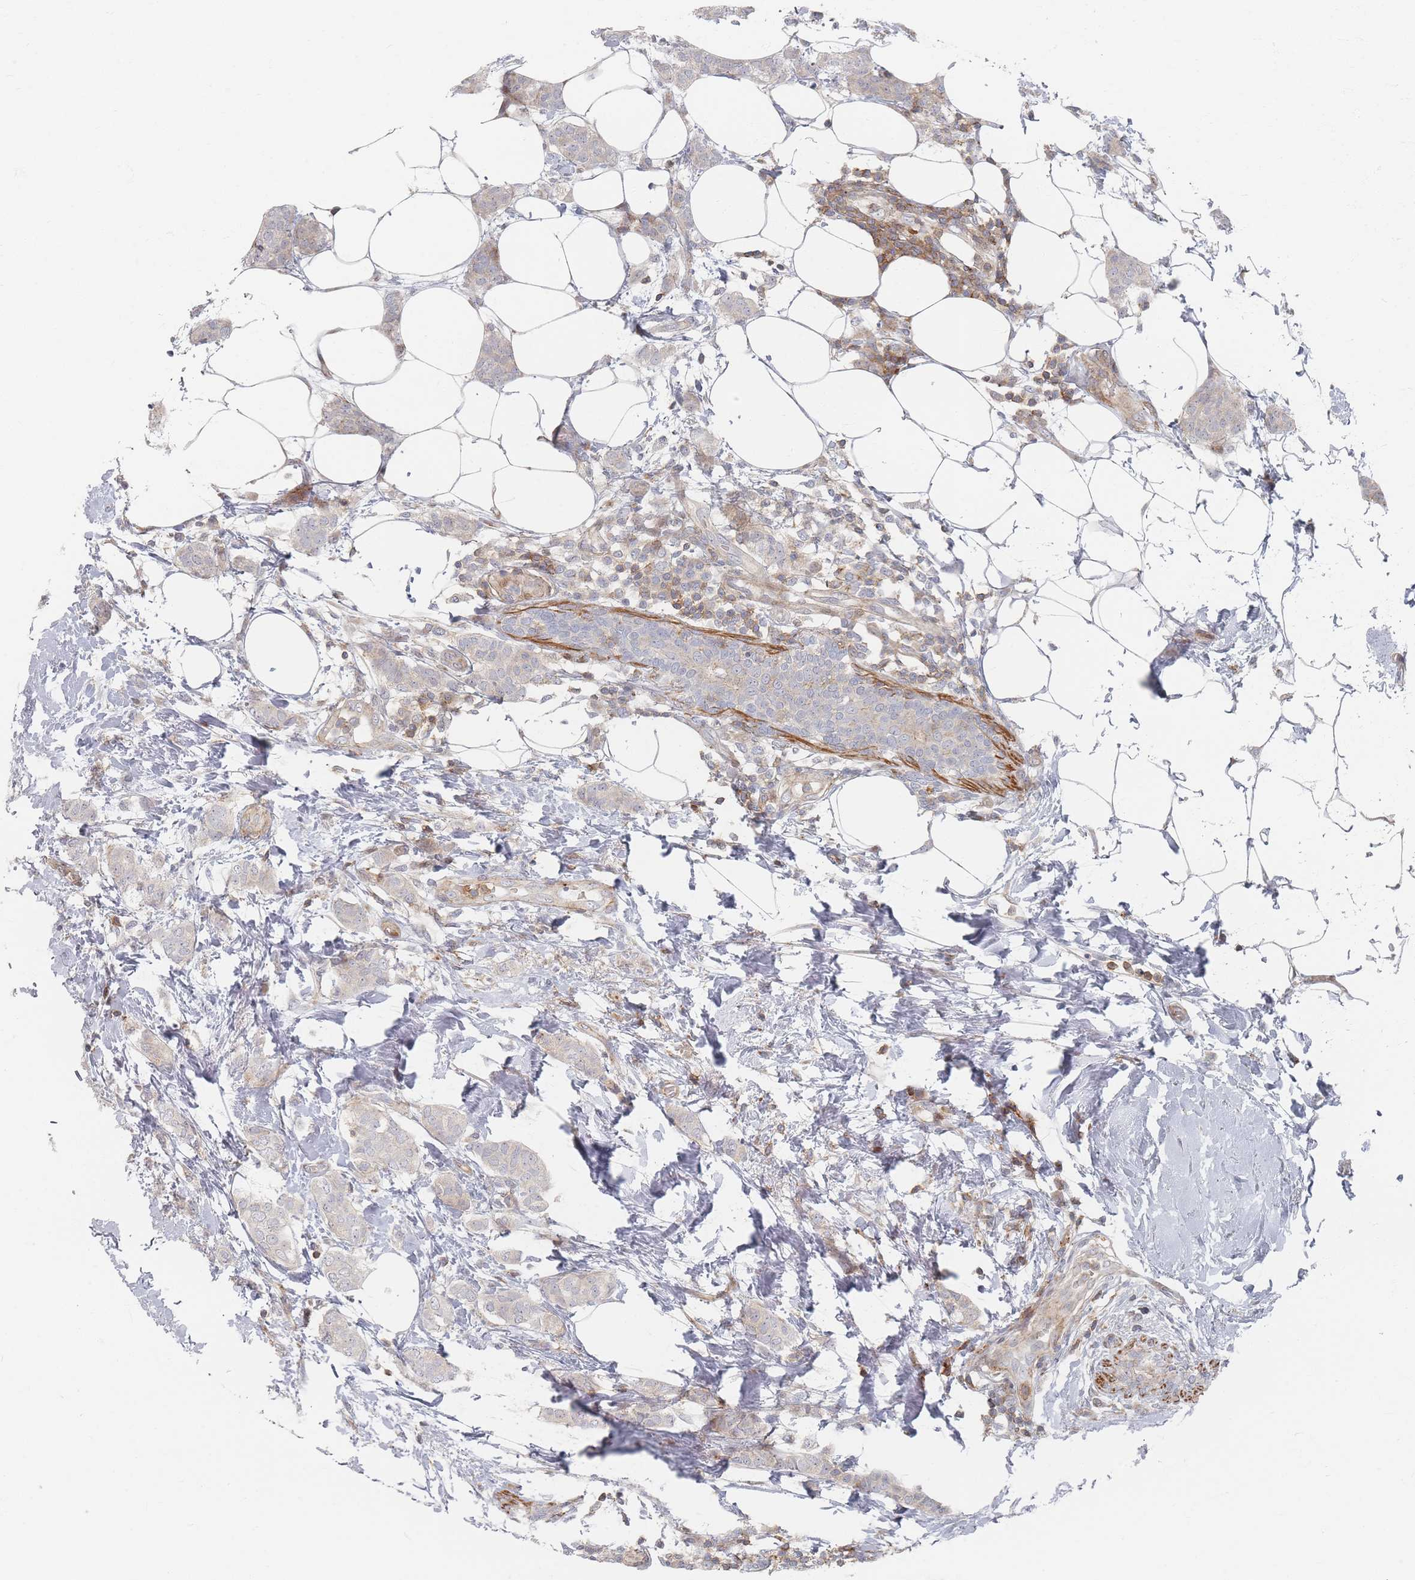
{"staining": {"intensity": "negative", "quantity": "none", "location": "none"}, "tissue": "breast cancer", "cell_type": "Tumor cells", "image_type": "cancer", "snomed": [{"axis": "morphology", "description": "Duct carcinoma"}, {"axis": "topography", "description": "Breast"}], "caption": "This histopathology image is of breast cancer stained with immunohistochemistry to label a protein in brown with the nuclei are counter-stained blue. There is no positivity in tumor cells.", "gene": "ZNF852", "patient": {"sex": "female", "age": 72}}